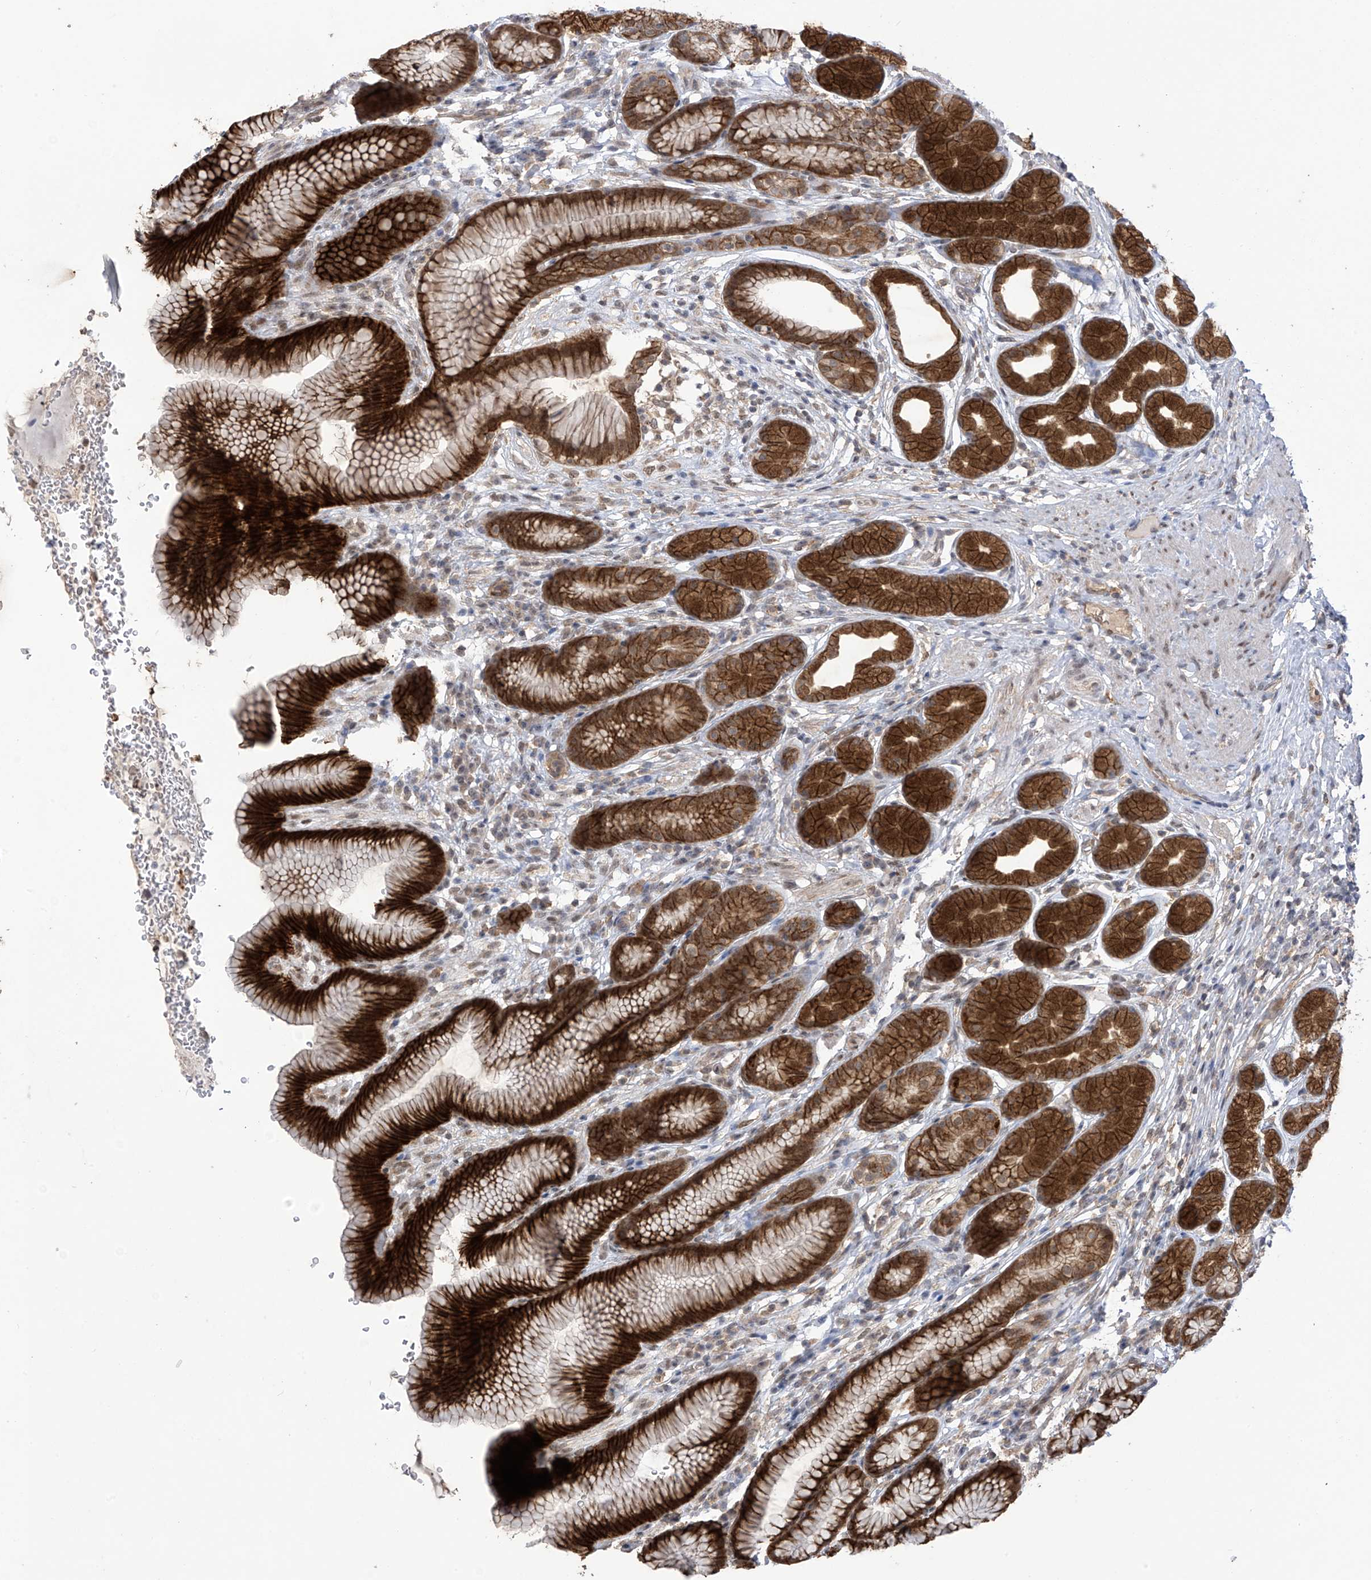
{"staining": {"intensity": "strong", "quantity": ">75%", "location": "cytoplasmic/membranous,nuclear"}, "tissue": "stomach", "cell_type": "Glandular cells", "image_type": "normal", "snomed": [{"axis": "morphology", "description": "Normal tissue, NOS"}, {"axis": "topography", "description": "Stomach"}], "caption": "Strong cytoplasmic/membranous,nuclear expression for a protein is present in approximately >75% of glandular cells of unremarkable stomach using immunohistochemistry.", "gene": "KIAA1522", "patient": {"sex": "male", "age": 42}}